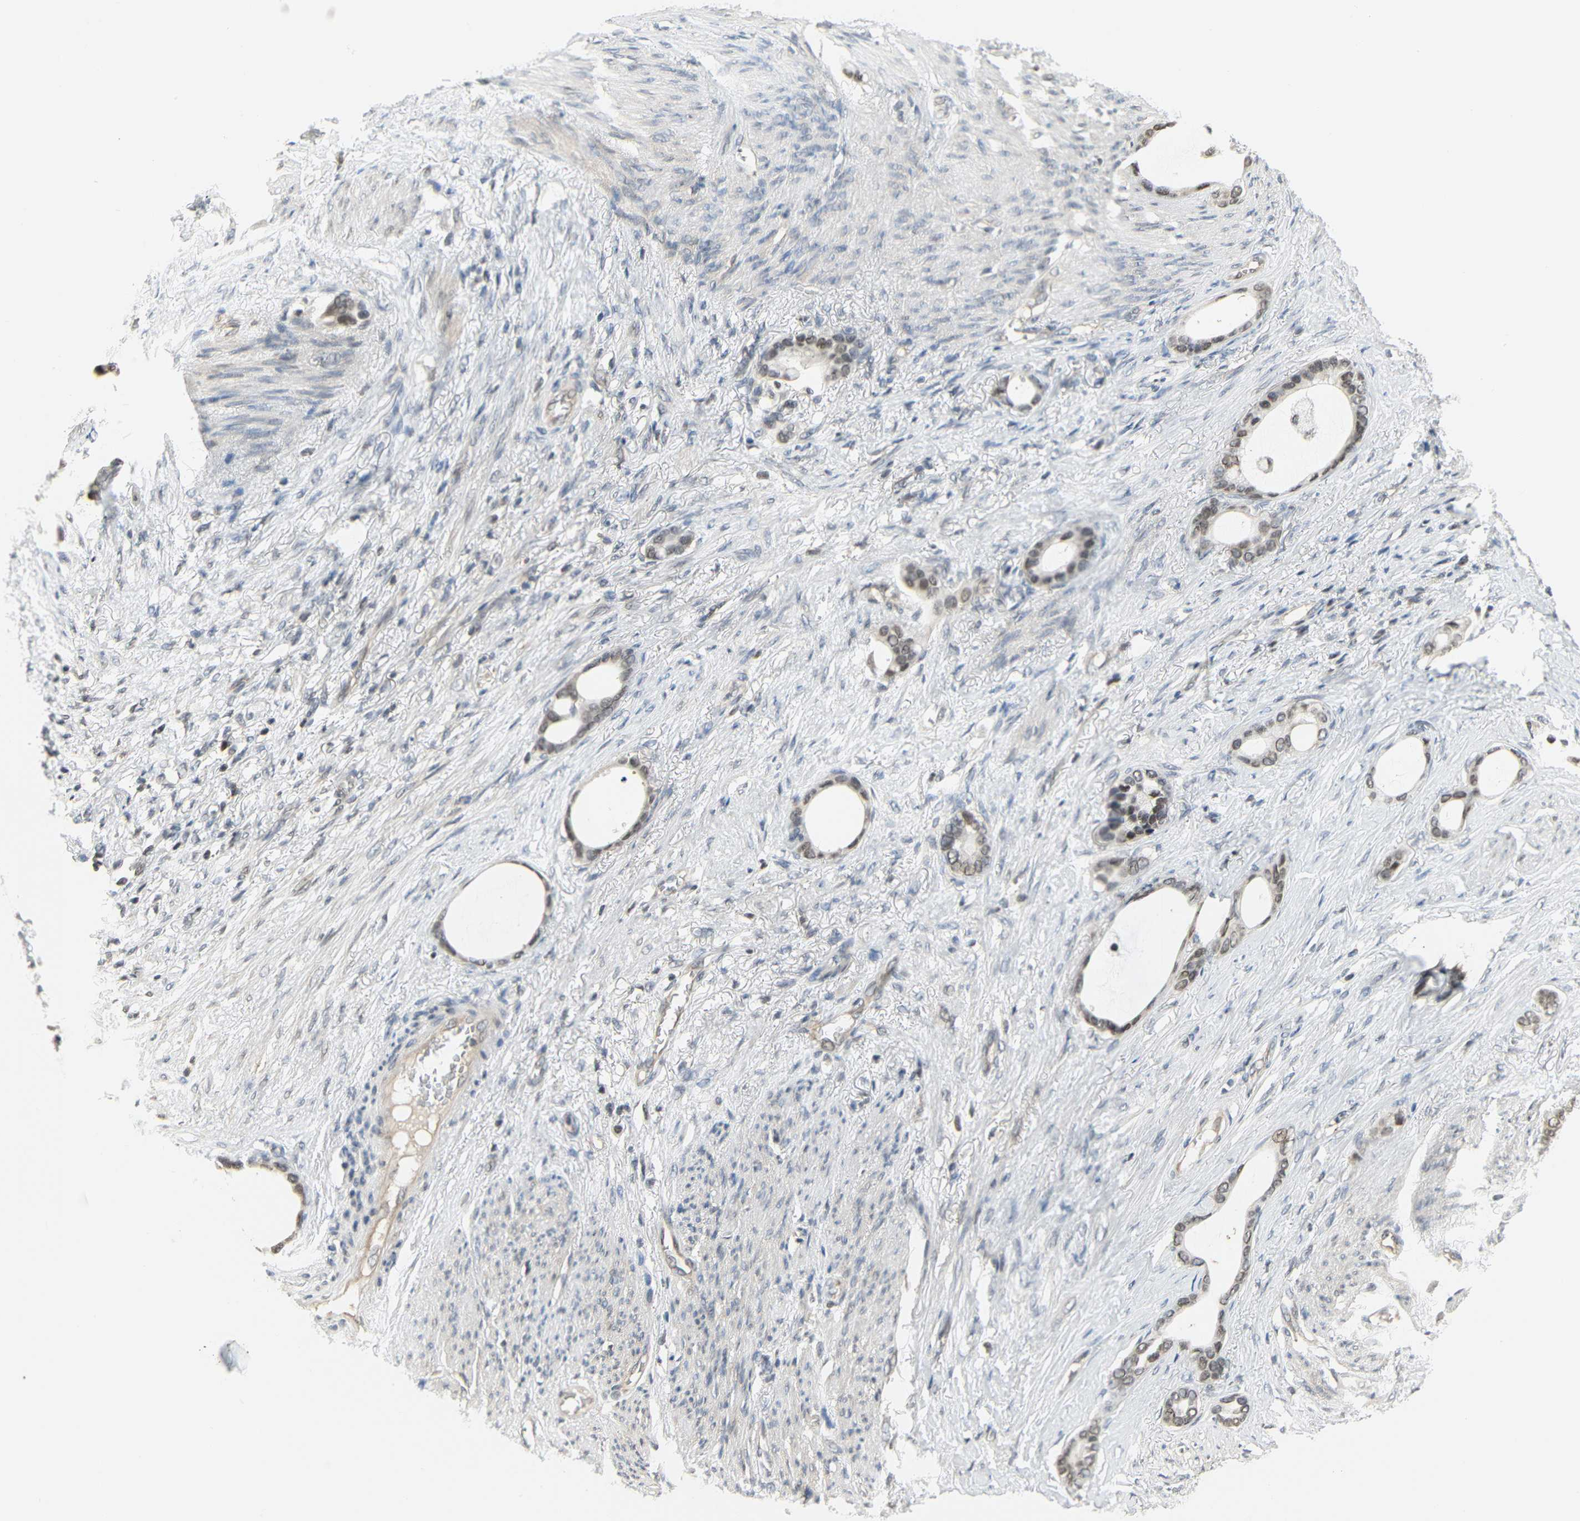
{"staining": {"intensity": "moderate", "quantity": ">75%", "location": "nuclear"}, "tissue": "stomach cancer", "cell_type": "Tumor cells", "image_type": "cancer", "snomed": [{"axis": "morphology", "description": "Adenocarcinoma, NOS"}, {"axis": "topography", "description": "Stomach"}], "caption": "DAB immunohistochemical staining of stomach adenocarcinoma reveals moderate nuclear protein positivity in approximately >75% of tumor cells. (DAB (3,3'-diaminobenzidine) IHC, brown staining for protein, blue staining for nuclei).", "gene": "IMPG2", "patient": {"sex": "female", "age": 75}}